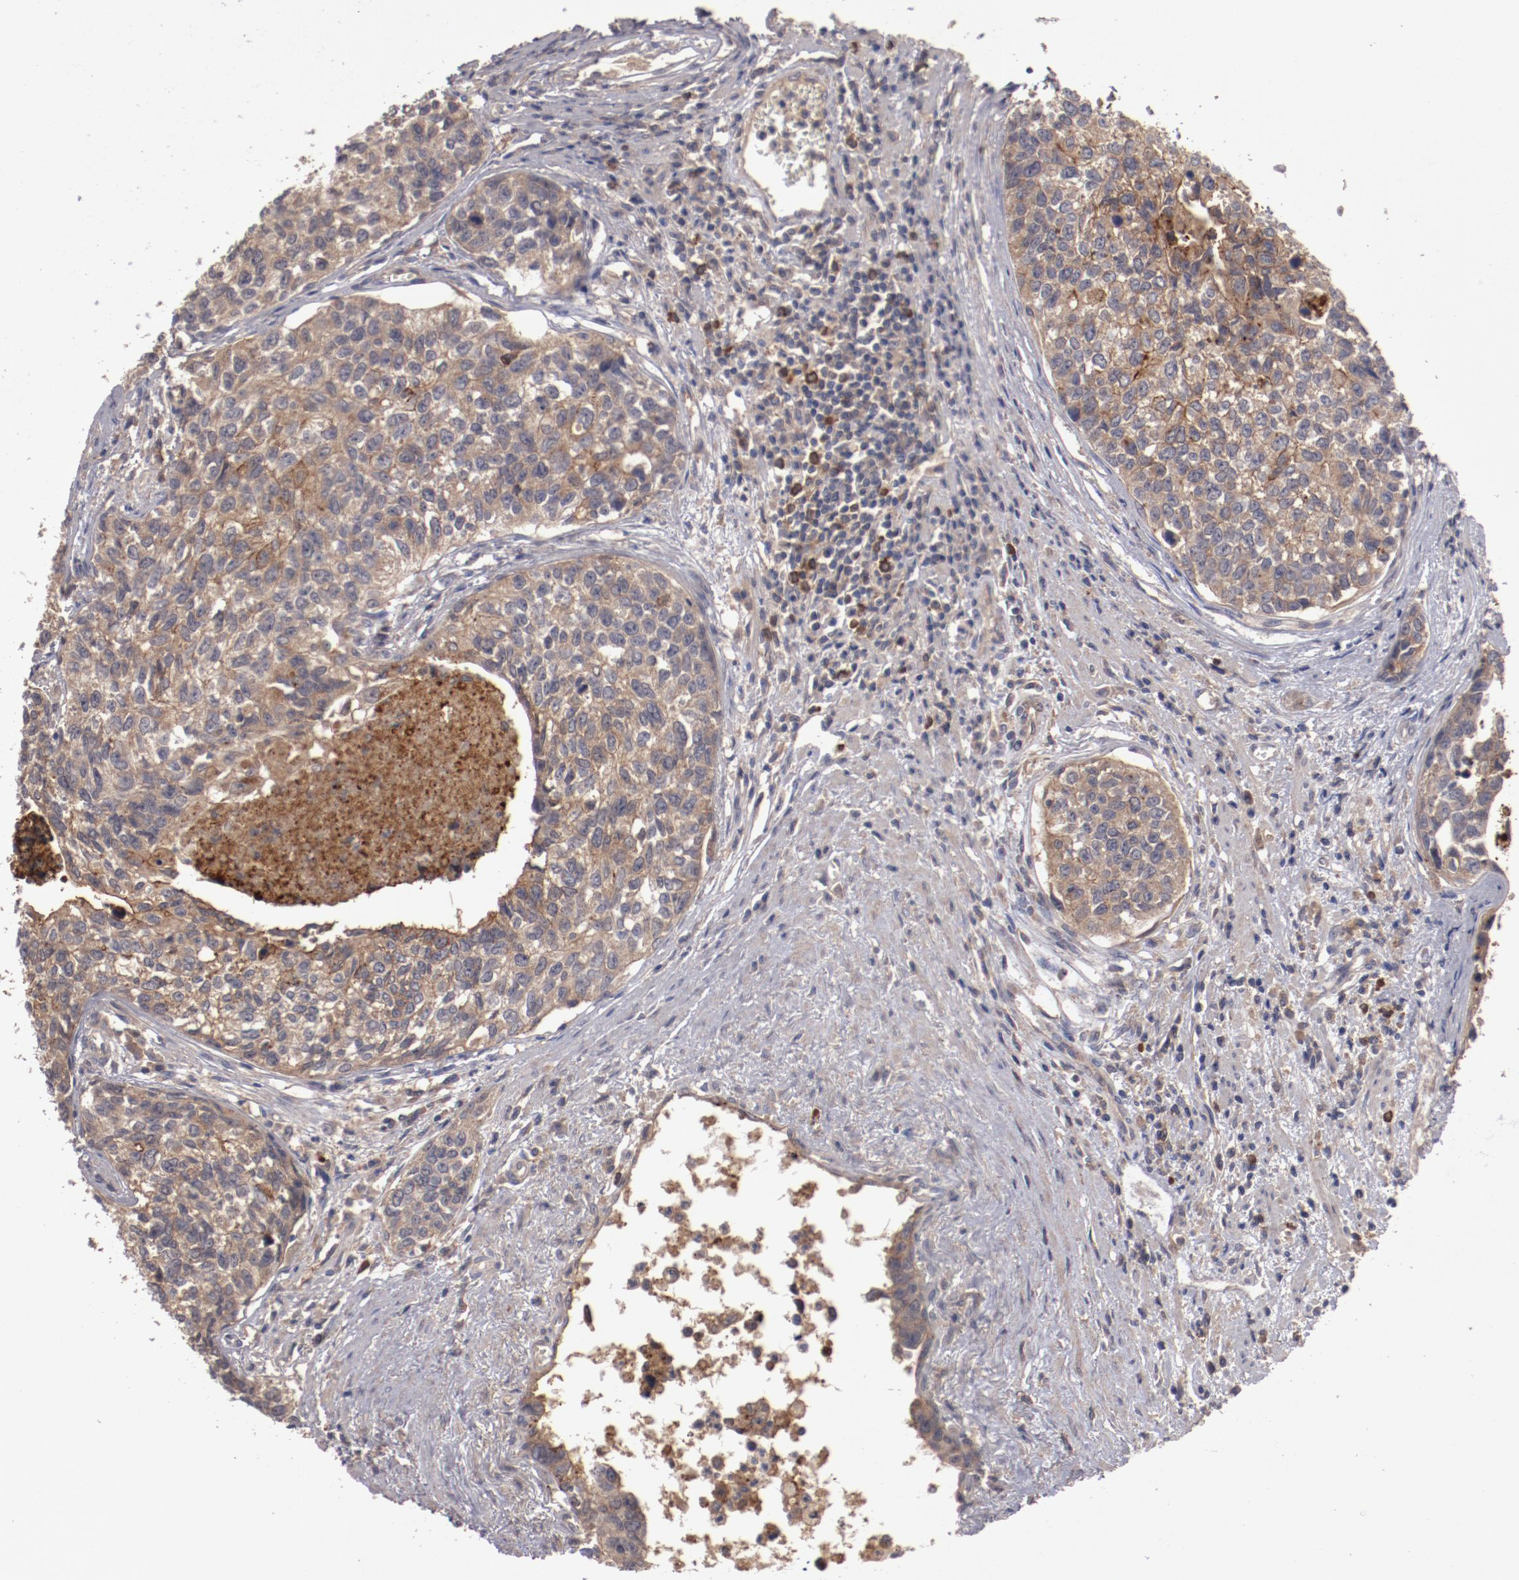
{"staining": {"intensity": "moderate", "quantity": ">75%", "location": "cytoplasmic/membranous"}, "tissue": "urothelial cancer", "cell_type": "Tumor cells", "image_type": "cancer", "snomed": [{"axis": "morphology", "description": "Urothelial carcinoma, High grade"}, {"axis": "topography", "description": "Urinary bladder"}], "caption": "High-grade urothelial carcinoma stained with a protein marker shows moderate staining in tumor cells.", "gene": "LRRC75B", "patient": {"sex": "male", "age": 81}}